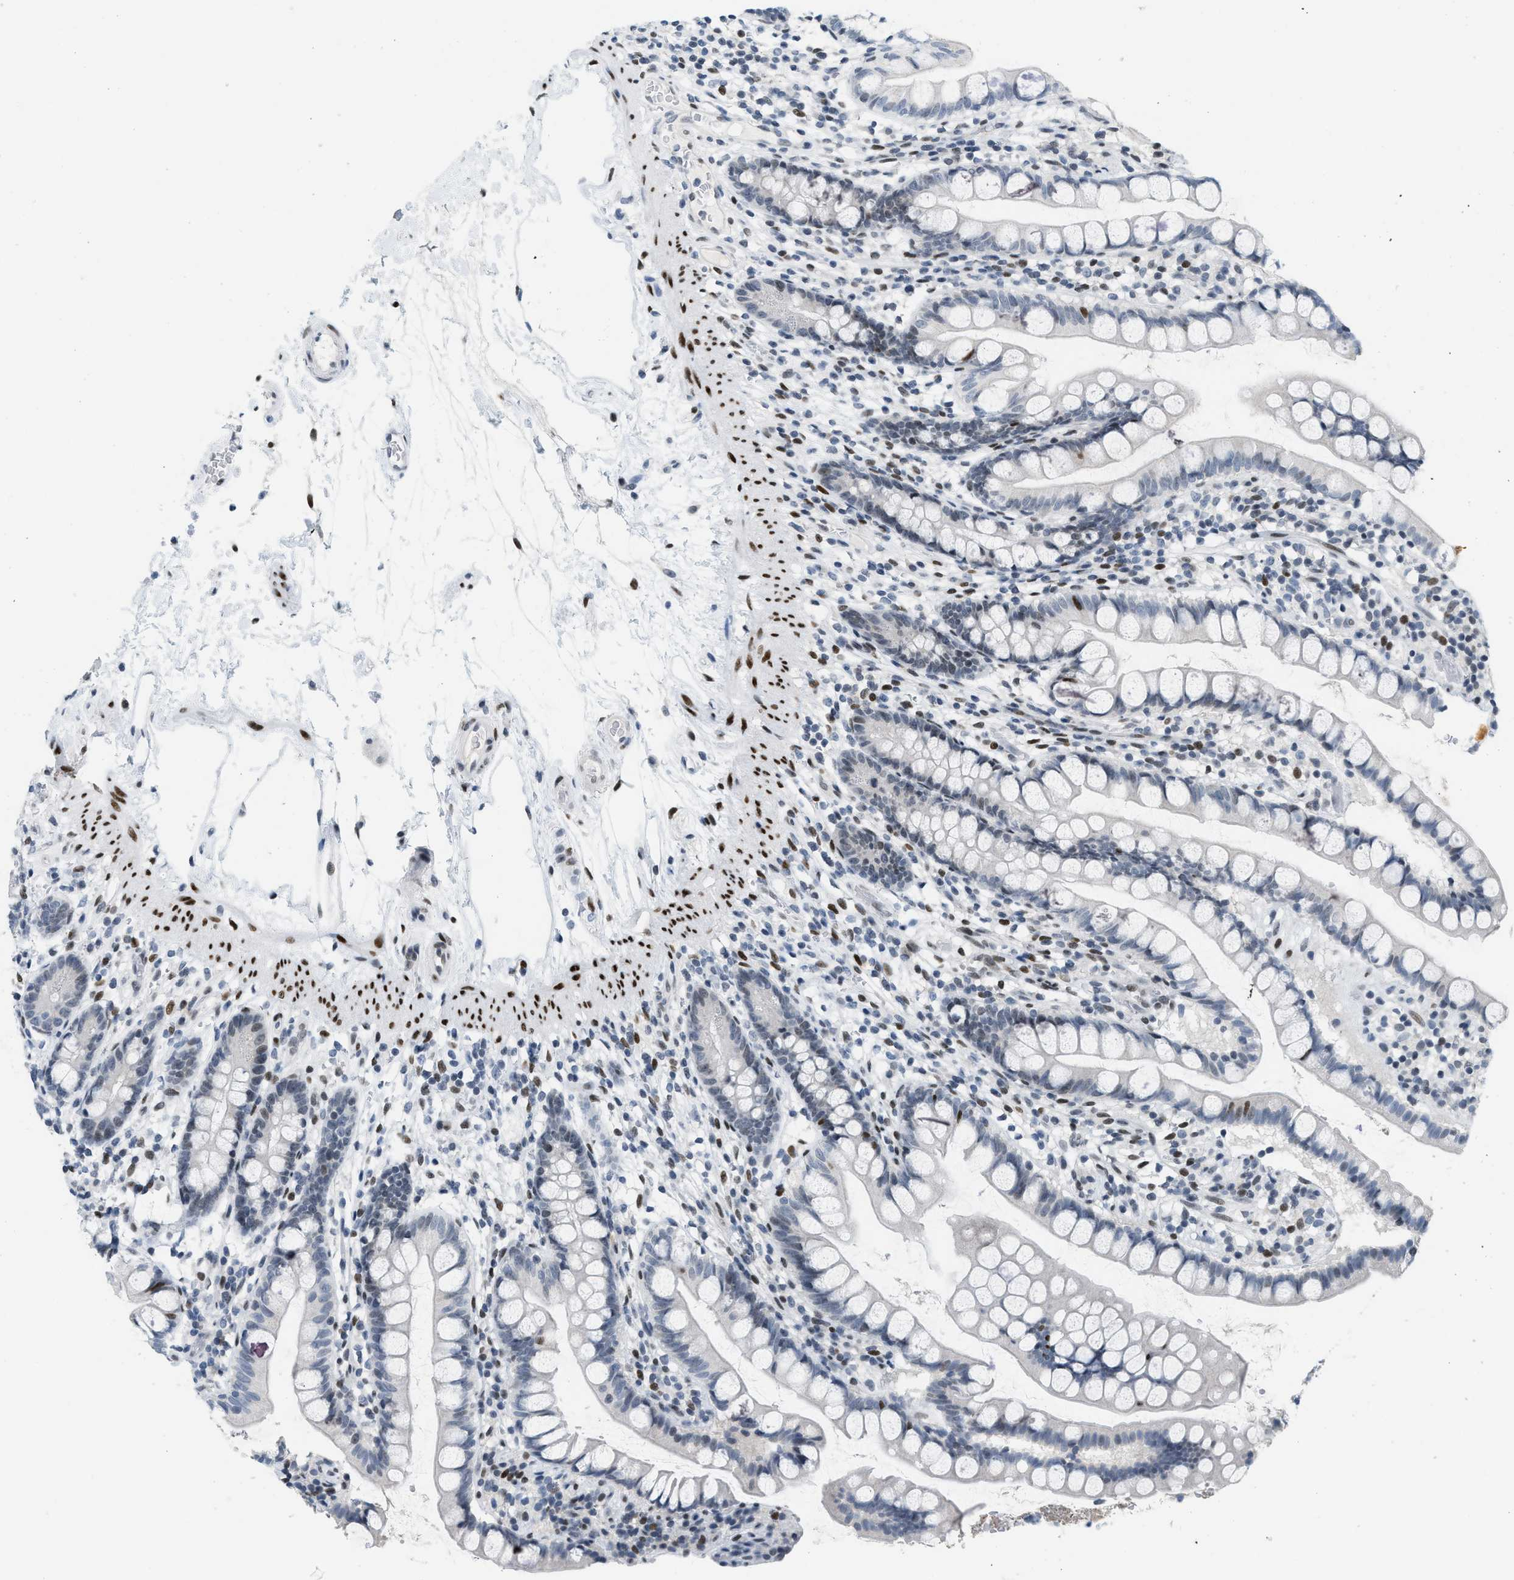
{"staining": {"intensity": "moderate", "quantity": "<25%", "location": "nuclear"}, "tissue": "small intestine", "cell_type": "Glandular cells", "image_type": "normal", "snomed": [{"axis": "morphology", "description": "Normal tissue, NOS"}, {"axis": "topography", "description": "Small intestine"}], "caption": "Glandular cells demonstrate moderate nuclear positivity in approximately <25% of cells in normal small intestine.", "gene": "PBX1", "patient": {"sex": "female", "age": 84}}